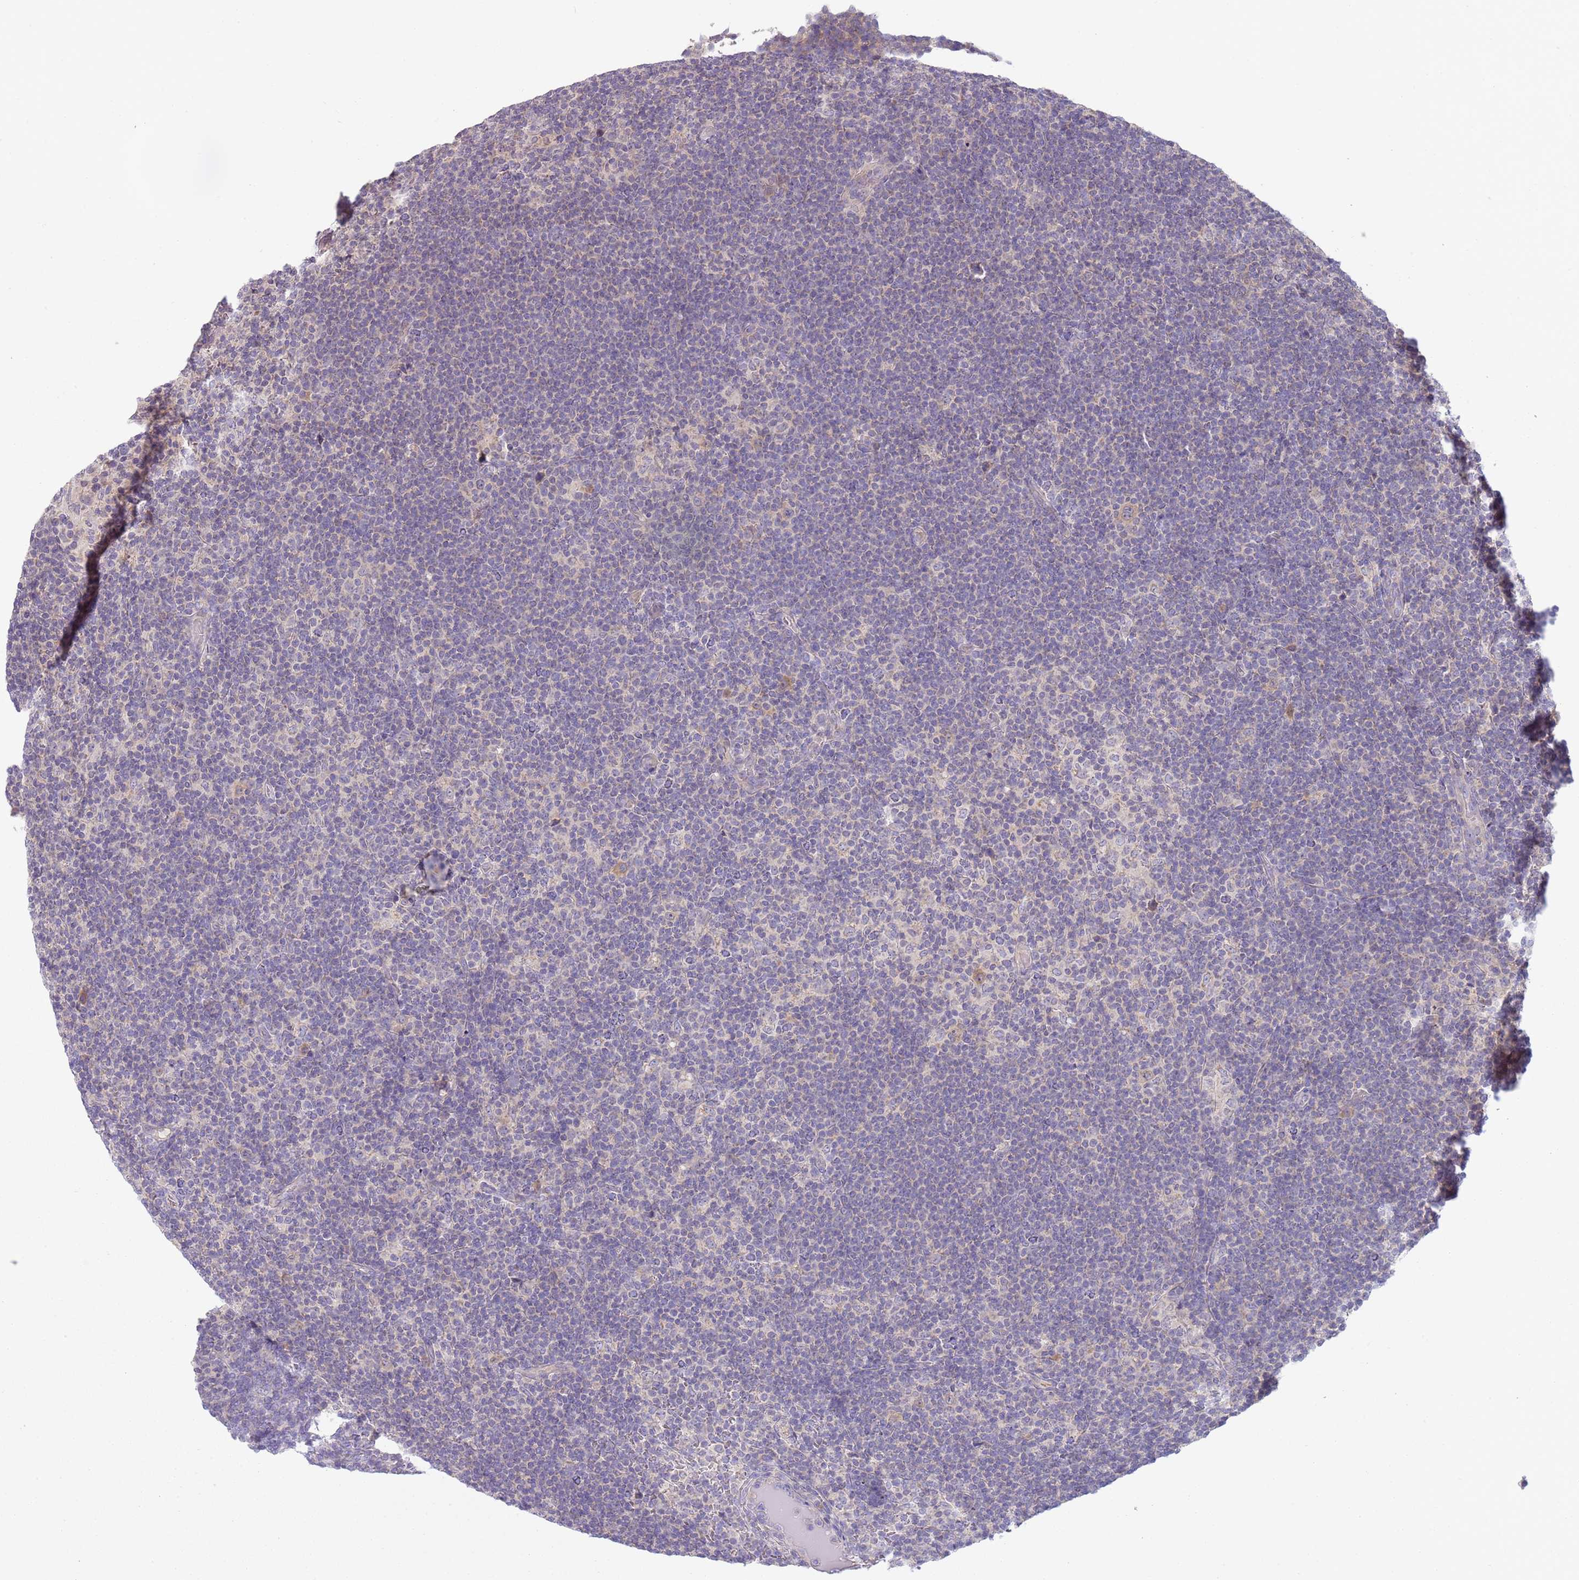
{"staining": {"intensity": "negative", "quantity": "none", "location": "none"}, "tissue": "lymphoma", "cell_type": "Tumor cells", "image_type": "cancer", "snomed": [{"axis": "morphology", "description": "Hodgkin's disease, NOS"}, {"axis": "topography", "description": "Lymph node"}], "caption": "High power microscopy photomicrograph of an immunohistochemistry (IHC) image of lymphoma, revealing no significant expression in tumor cells. (DAB immunohistochemistry visualized using brightfield microscopy, high magnification).", "gene": "SKOR2", "patient": {"sex": "female", "age": 57}}